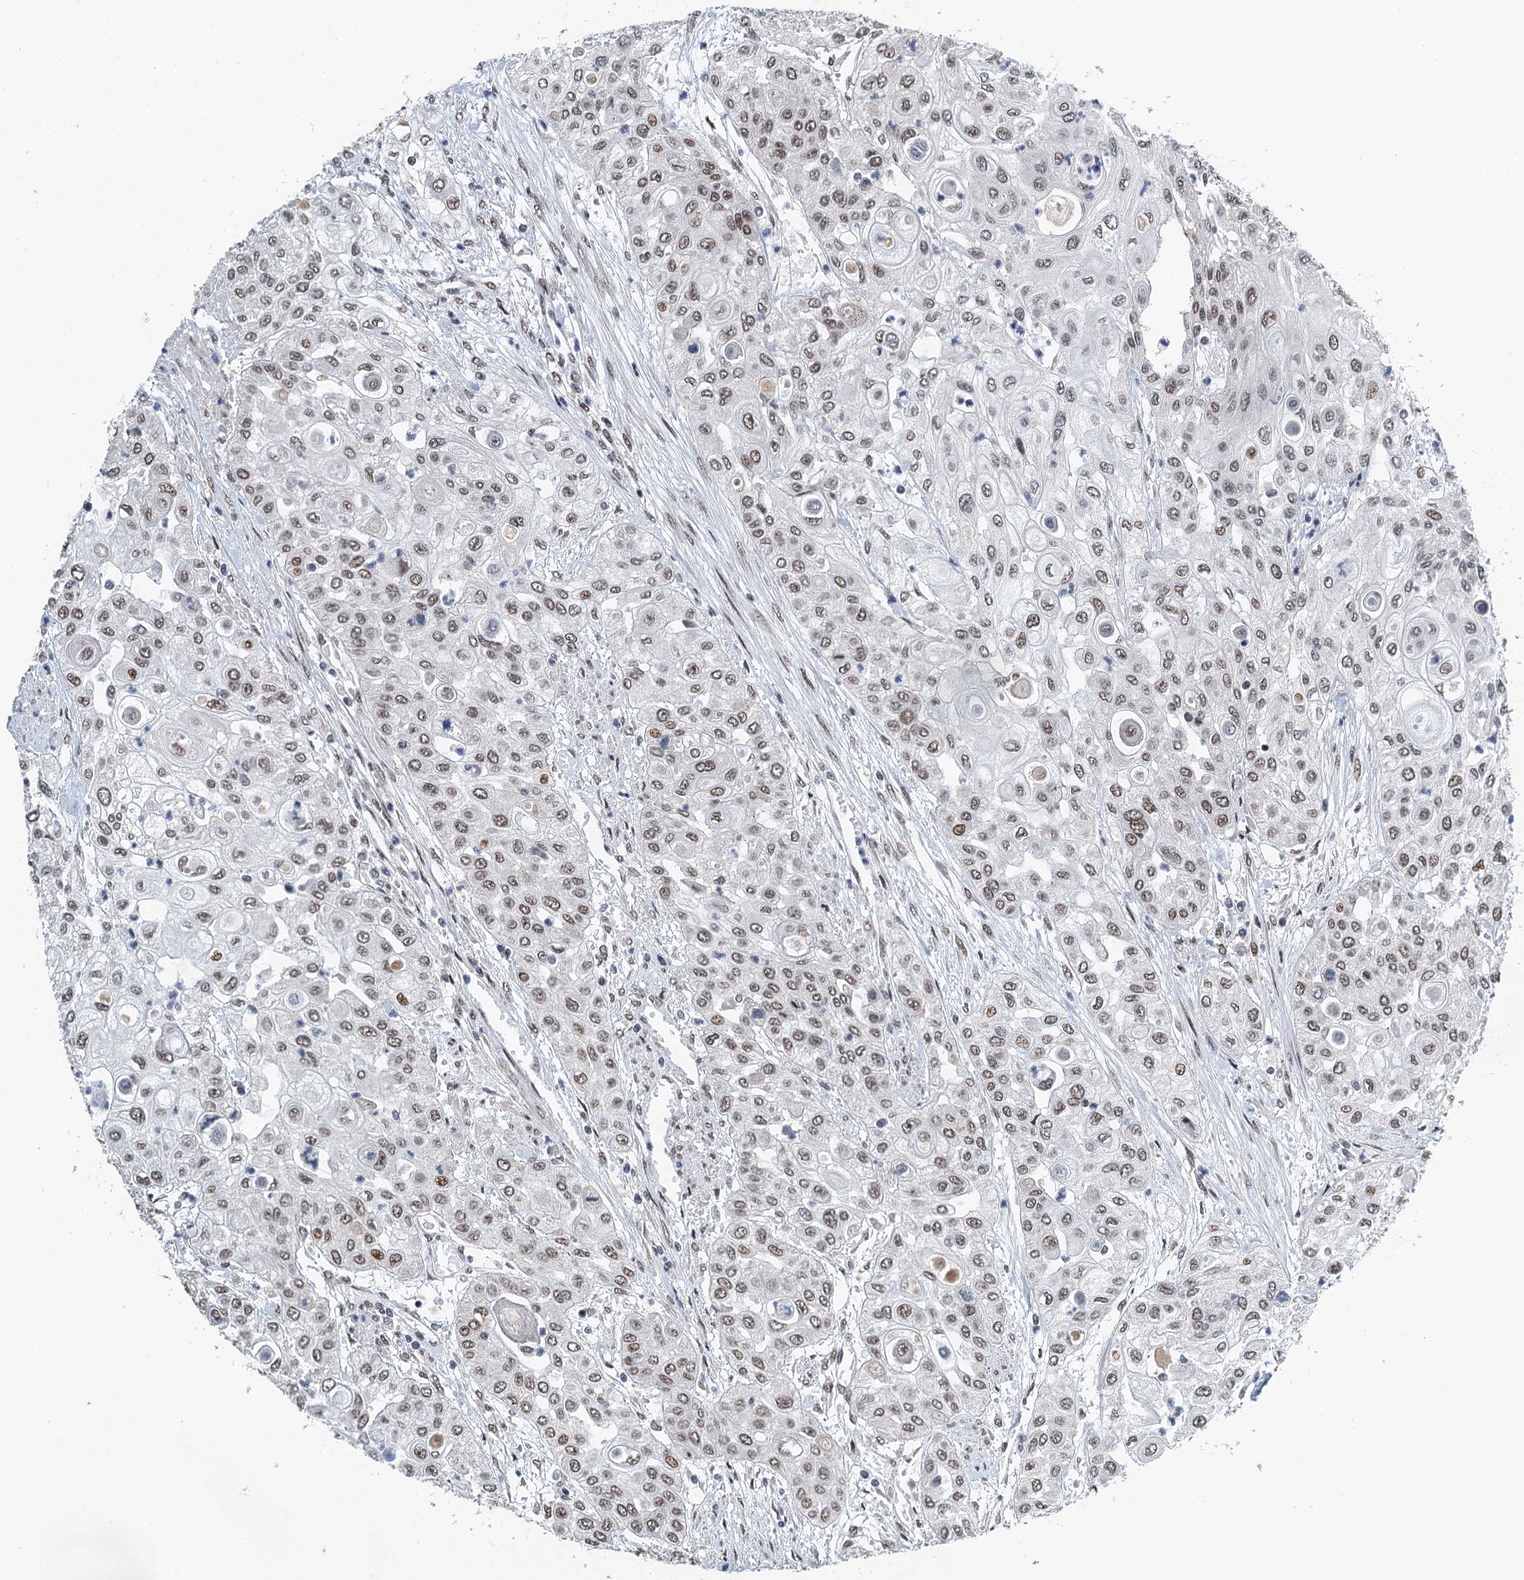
{"staining": {"intensity": "moderate", "quantity": ">75%", "location": "nuclear"}, "tissue": "urothelial cancer", "cell_type": "Tumor cells", "image_type": "cancer", "snomed": [{"axis": "morphology", "description": "Urothelial carcinoma, High grade"}, {"axis": "topography", "description": "Urinary bladder"}], "caption": "Immunohistochemical staining of urothelial carcinoma (high-grade) demonstrates medium levels of moderate nuclear staining in approximately >75% of tumor cells. The staining was performed using DAB (3,3'-diaminobenzidine) to visualize the protein expression in brown, while the nuclei were stained in blue with hematoxylin (Magnification: 20x).", "gene": "MTA3", "patient": {"sex": "female", "age": 79}}